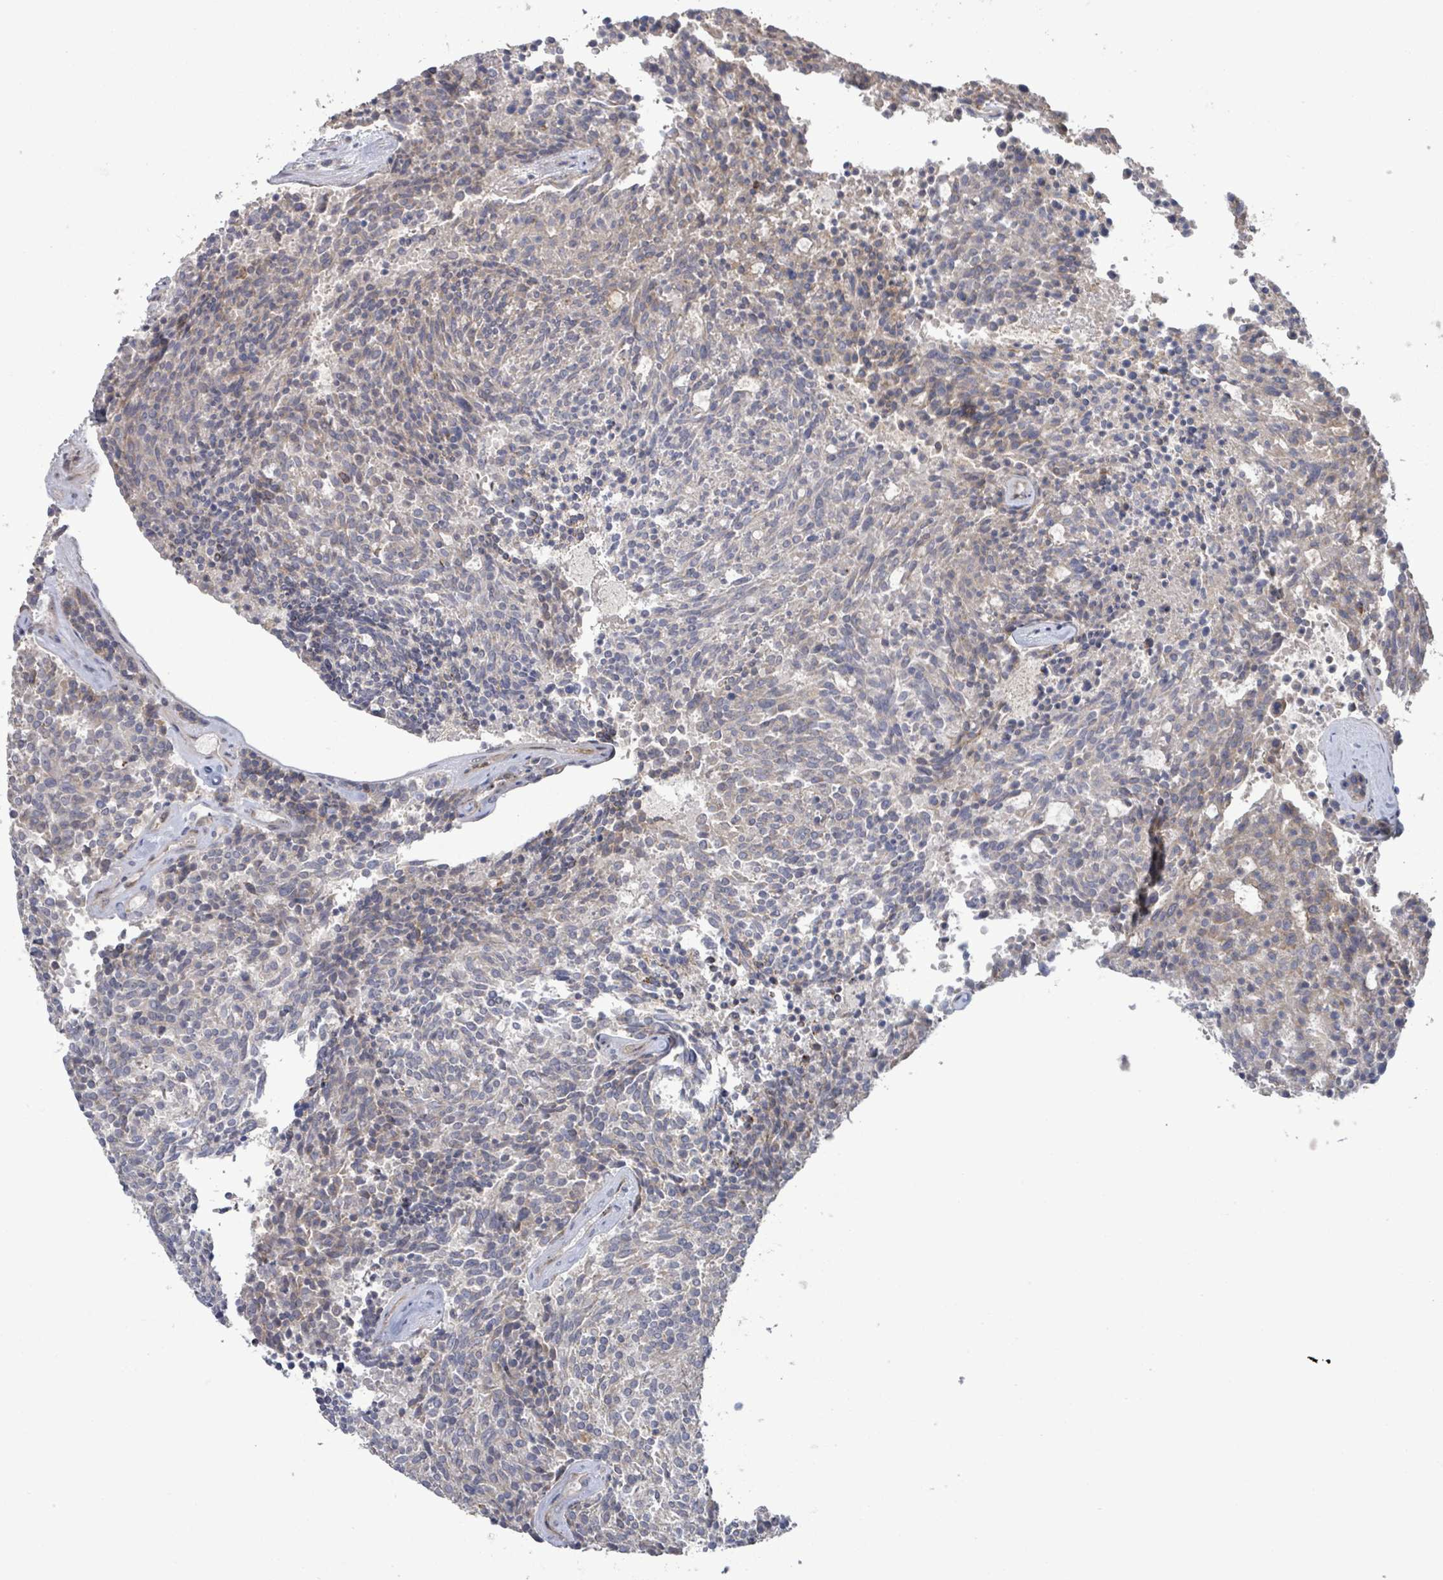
{"staining": {"intensity": "negative", "quantity": "none", "location": "none"}, "tissue": "carcinoid", "cell_type": "Tumor cells", "image_type": "cancer", "snomed": [{"axis": "morphology", "description": "Carcinoid, malignant, NOS"}, {"axis": "topography", "description": "Pancreas"}], "caption": "Micrograph shows no protein expression in tumor cells of carcinoid (malignant) tissue. (IHC, brightfield microscopy, high magnification).", "gene": "SLIT3", "patient": {"sex": "female", "age": 54}}